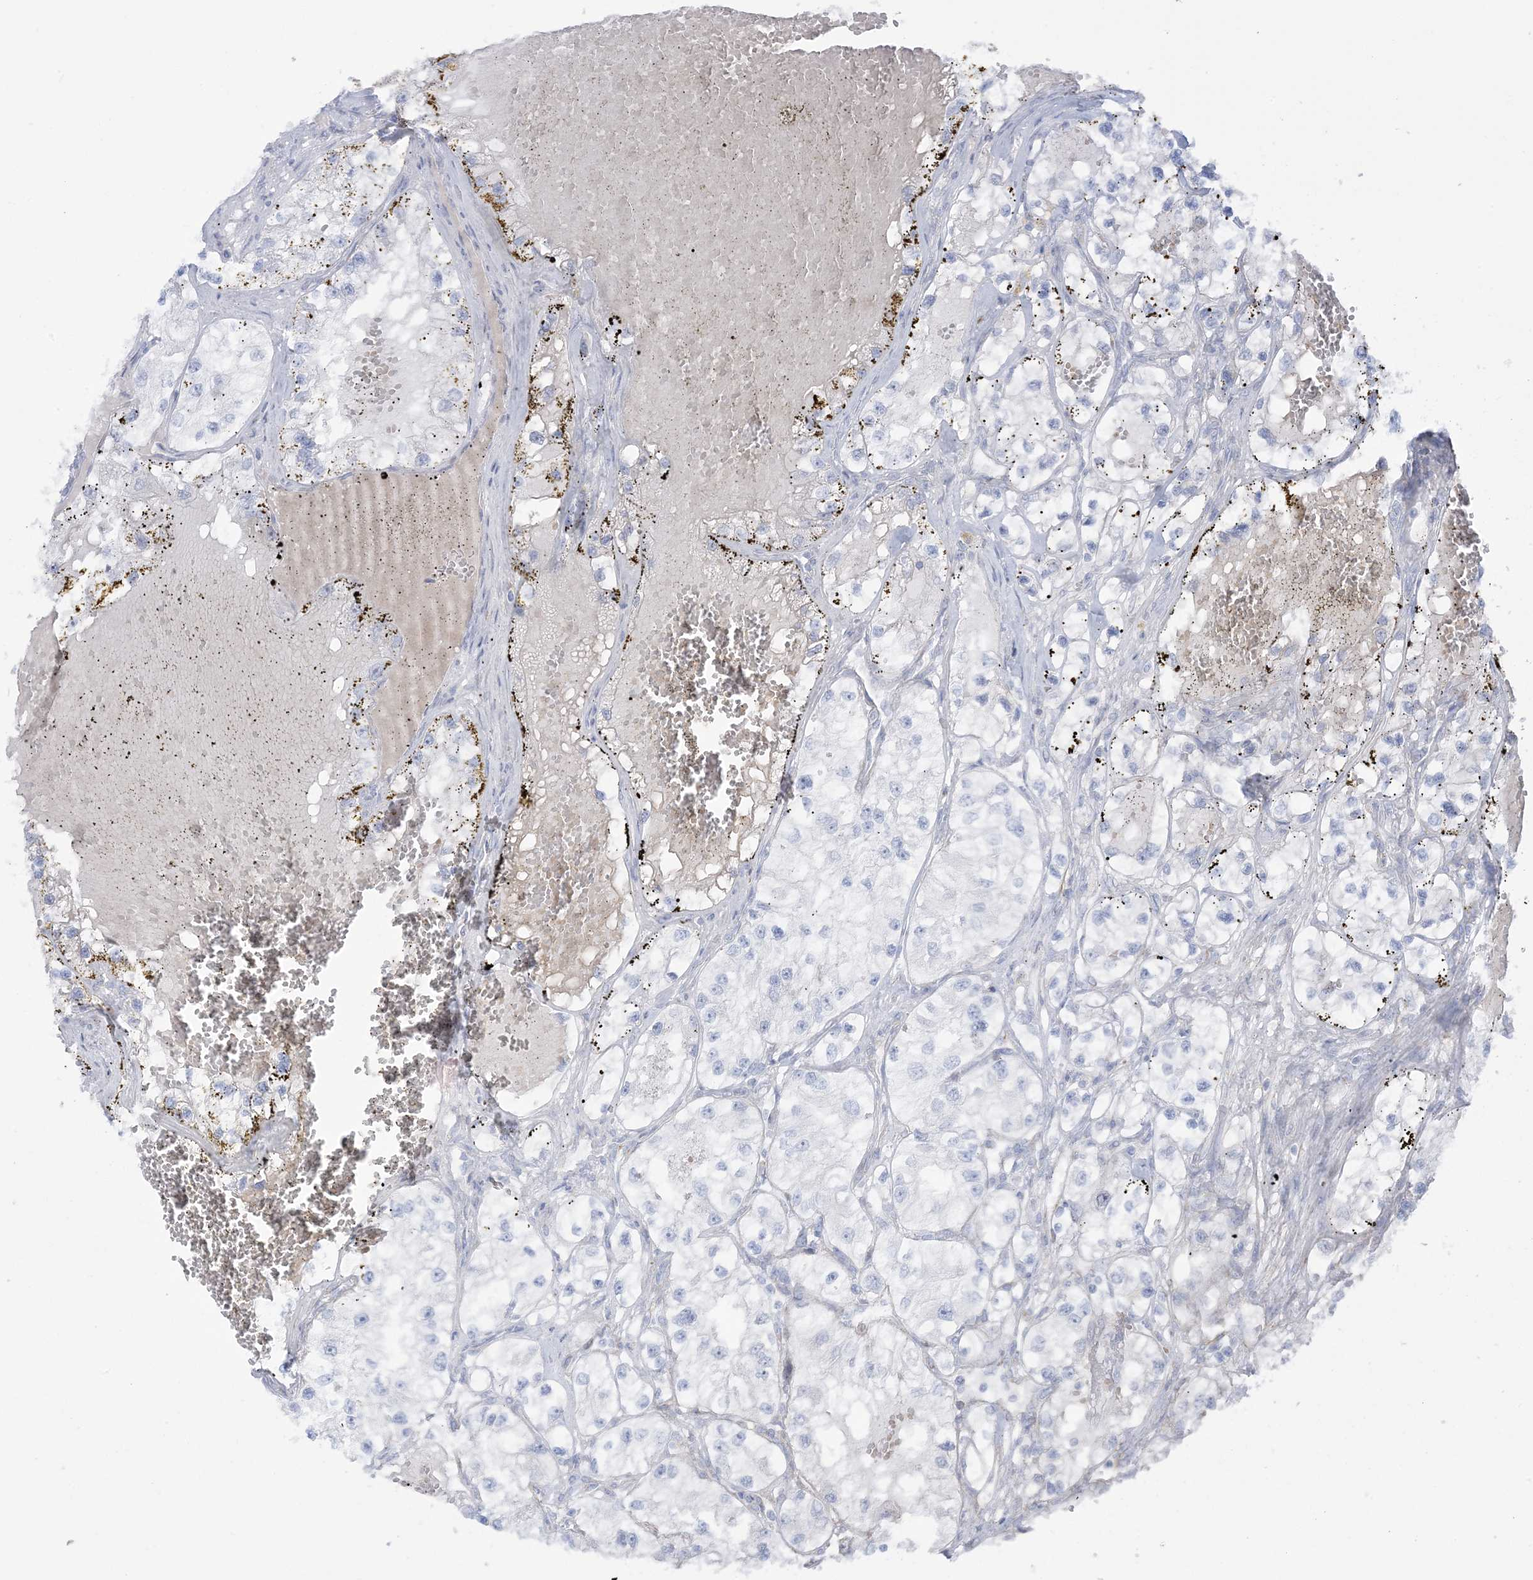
{"staining": {"intensity": "negative", "quantity": "none", "location": "none"}, "tissue": "renal cancer", "cell_type": "Tumor cells", "image_type": "cancer", "snomed": [{"axis": "morphology", "description": "Adenocarcinoma, NOS"}, {"axis": "topography", "description": "Kidney"}], "caption": "Tumor cells show no significant positivity in renal cancer (adenocarcinoma).", "gene": "AGXT", "patient": {"sex": "female", "age": 57}}